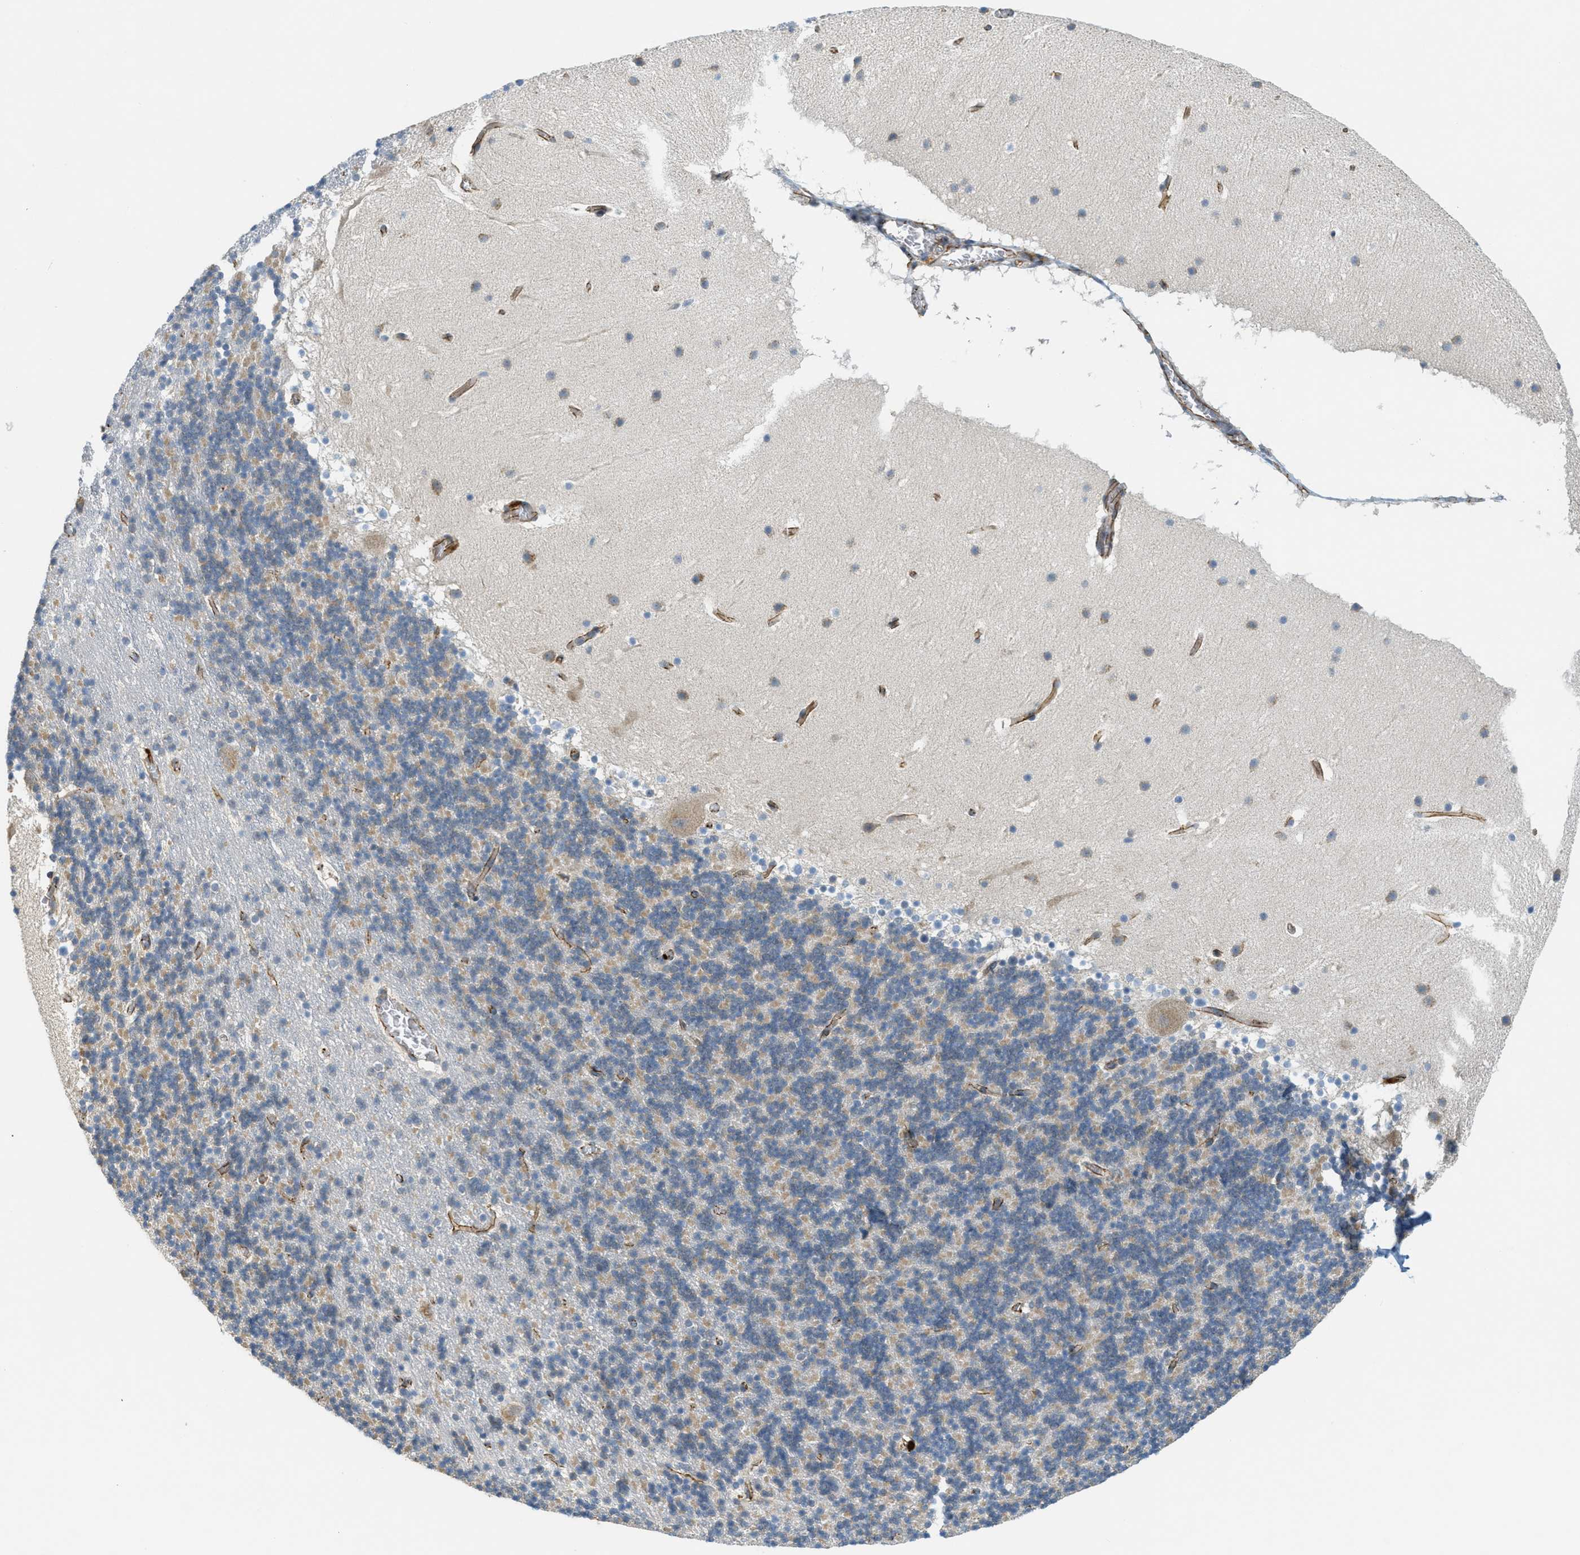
{"staining": {"intensity": "weak", "quantity": "25%-75%", "location": "cytoplasmic/membranous"}, "tissue": "cerebellum", "cell_type": "Cells in granular layer", "image_type": "normal", "snomed": [{"axis": "morphology", "description": "Normal tissue, NOS"}, {"axis": "topography", "description": "Cerebellum"}], "caption": "Cerebellum stained with a protein marker reveals weak staining in cells in granular layer.", "gene": "JCAD", "patient": {"sex": "male", "age": 45}}